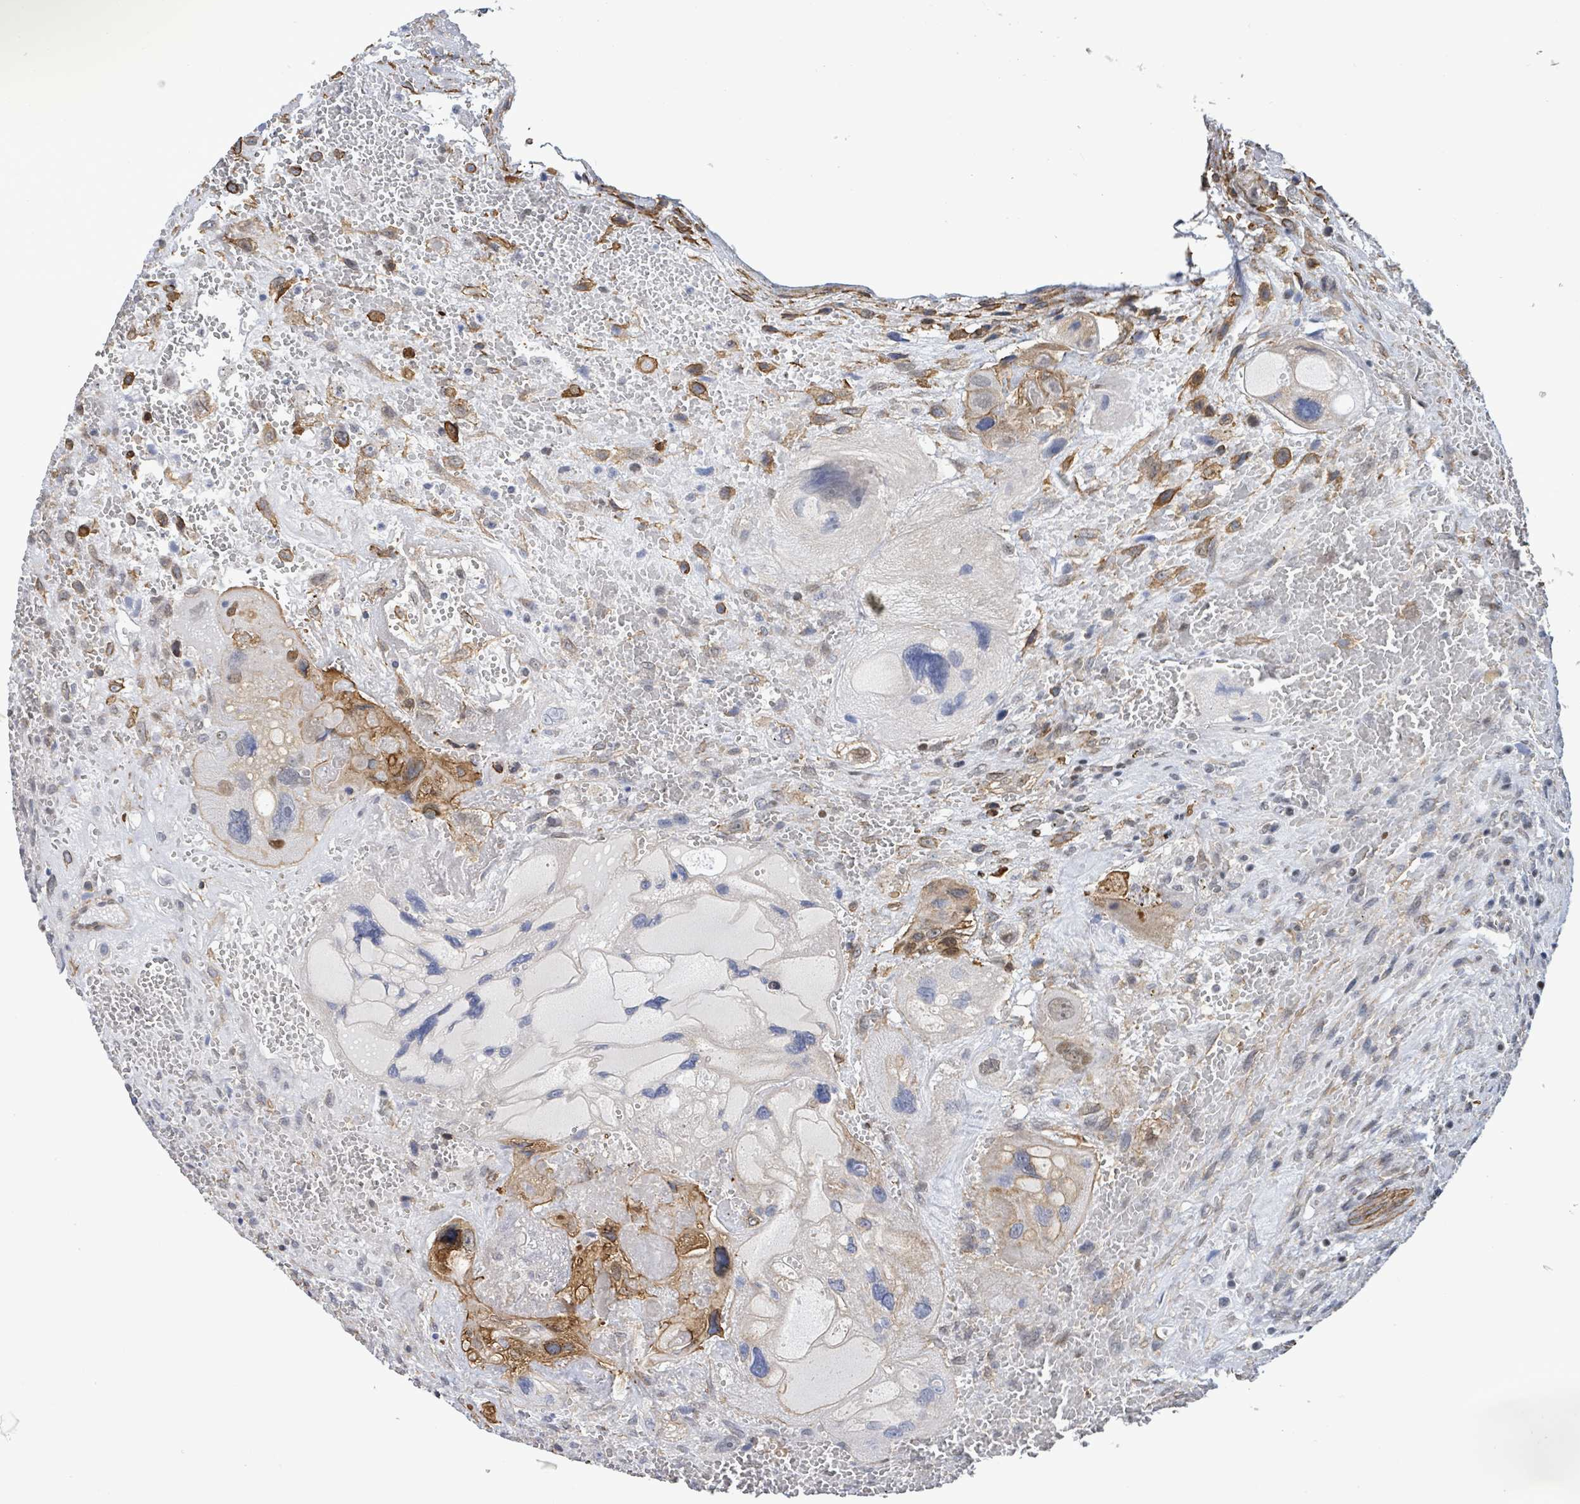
{"staining": {"intensity": "moderate", "quantity": "<25%", "location": "cytoplasmic/membranous"}, "tissue": "testis cancer", "cell_type": "Tumor cells", "image_type": "cancer", "snomed": [{"axis": "morphology", "description": "Carcinoma, Embryonal, NOS"}, {"axis": "topography", "description": "Testis"}], "caption": "An immunohistochemistry (IHC) micrograph of neoplastic tissue is shown. Protein staining in brown shows moderate cytoplasmic/membranous positivity in embryonal carcinoma (testis) within tumor cells.", "gene": "DMRTC1B", "patient": {"sex": "male", "age": 28}}